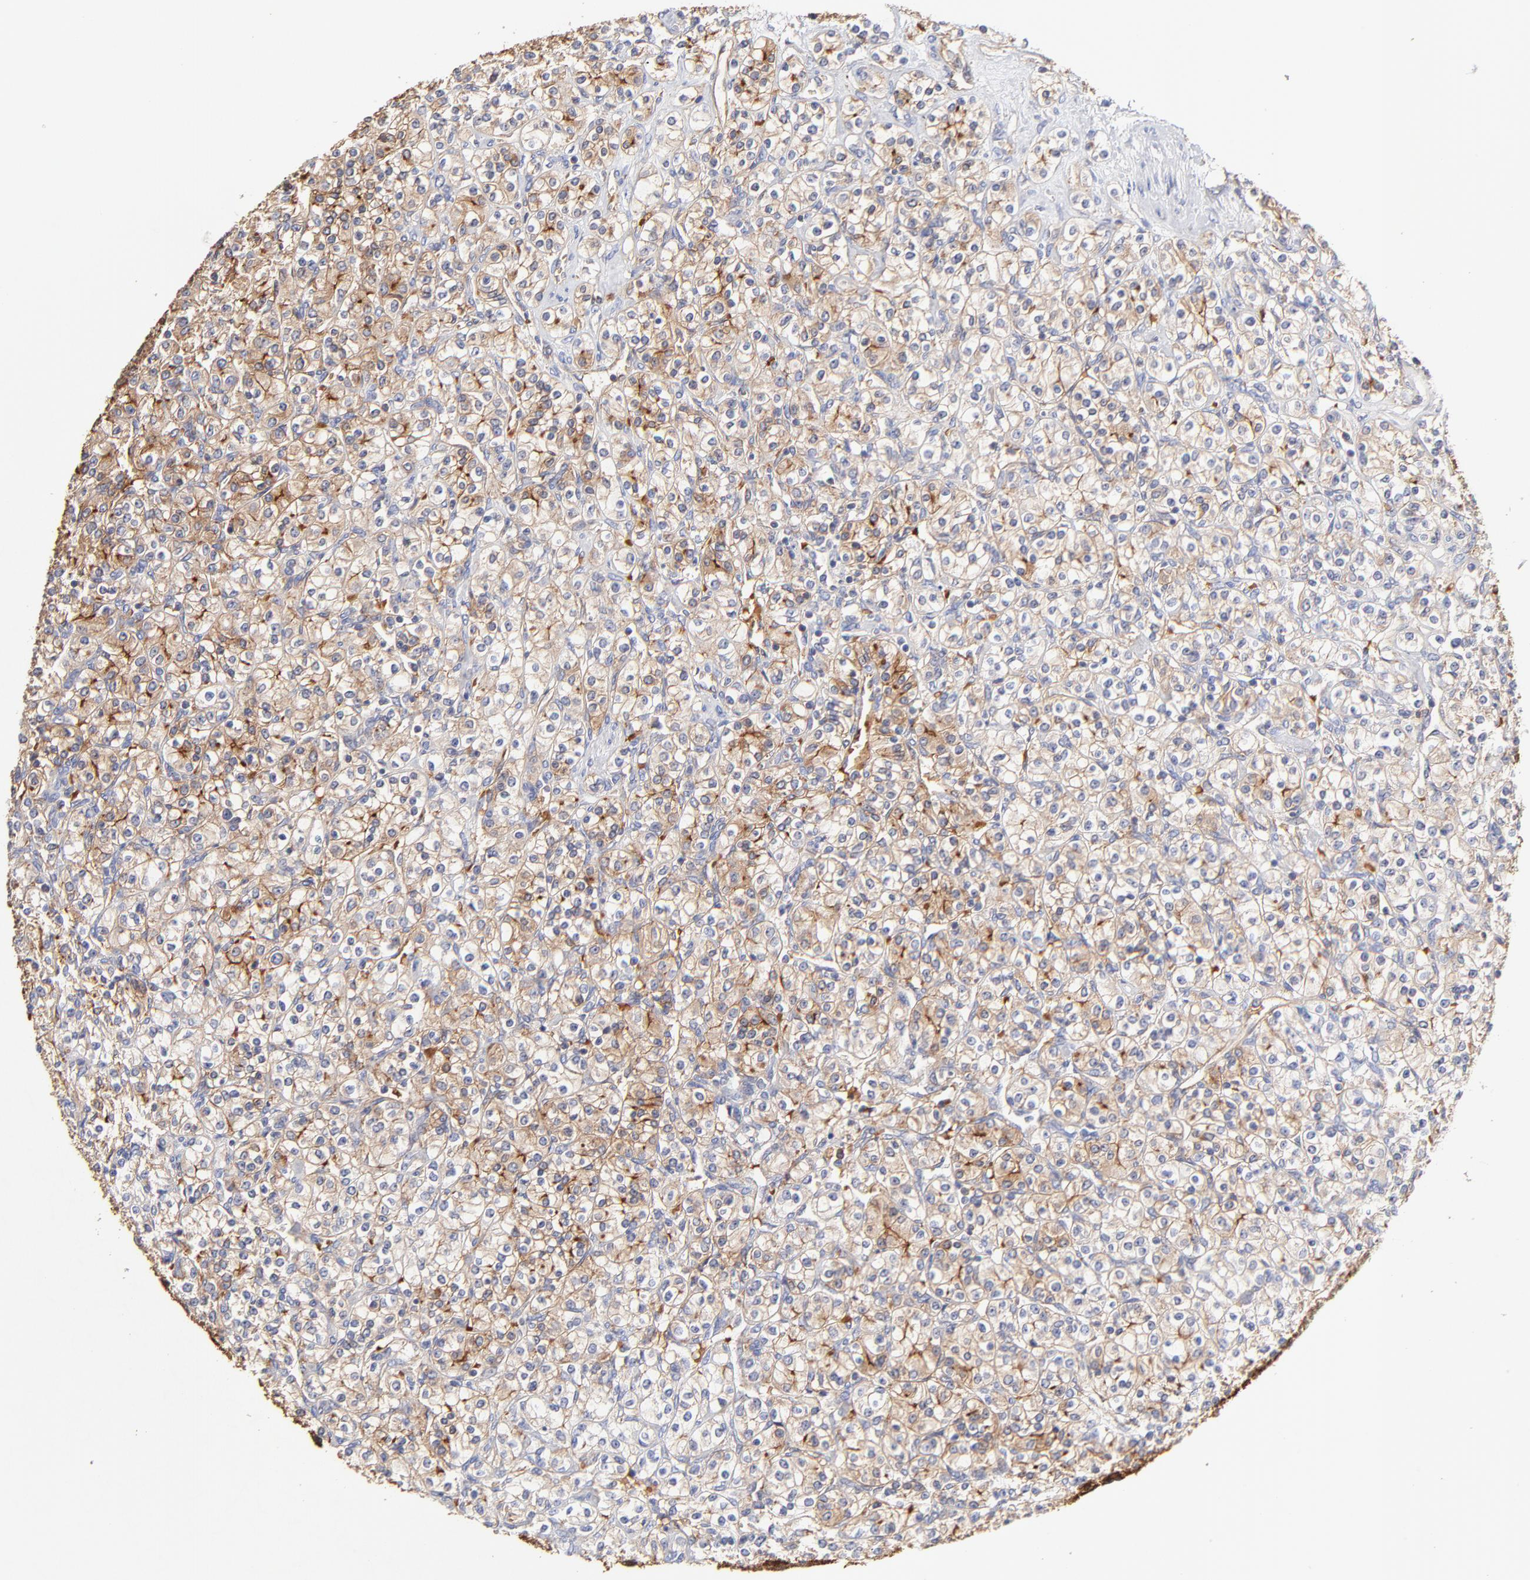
{"staining": {"intensity": "moderate", "quantity": "25%-75%", "location": "cytoplasmic/membranous"}, "tissue": "renal cancer", "cell_type": "Tumor cells", "image_type": "cancer", "snomed": [{"axis": "morphology", "description": "Adenocarcinoma, NOS"}, {"axis": "topography", "description": "Kidney"}], "caption": "Immunohistochemistry (IHC) (DAB (3,3'-diaminobenzidine)) staining of human adenocarcinoma (renal) demonstrates moderate cytoplasmic/membranous protein positivity in about 25%-75% of tumor cells.", "gene": "CD2AP", "patient": {"sex": "male", "age": 77}}